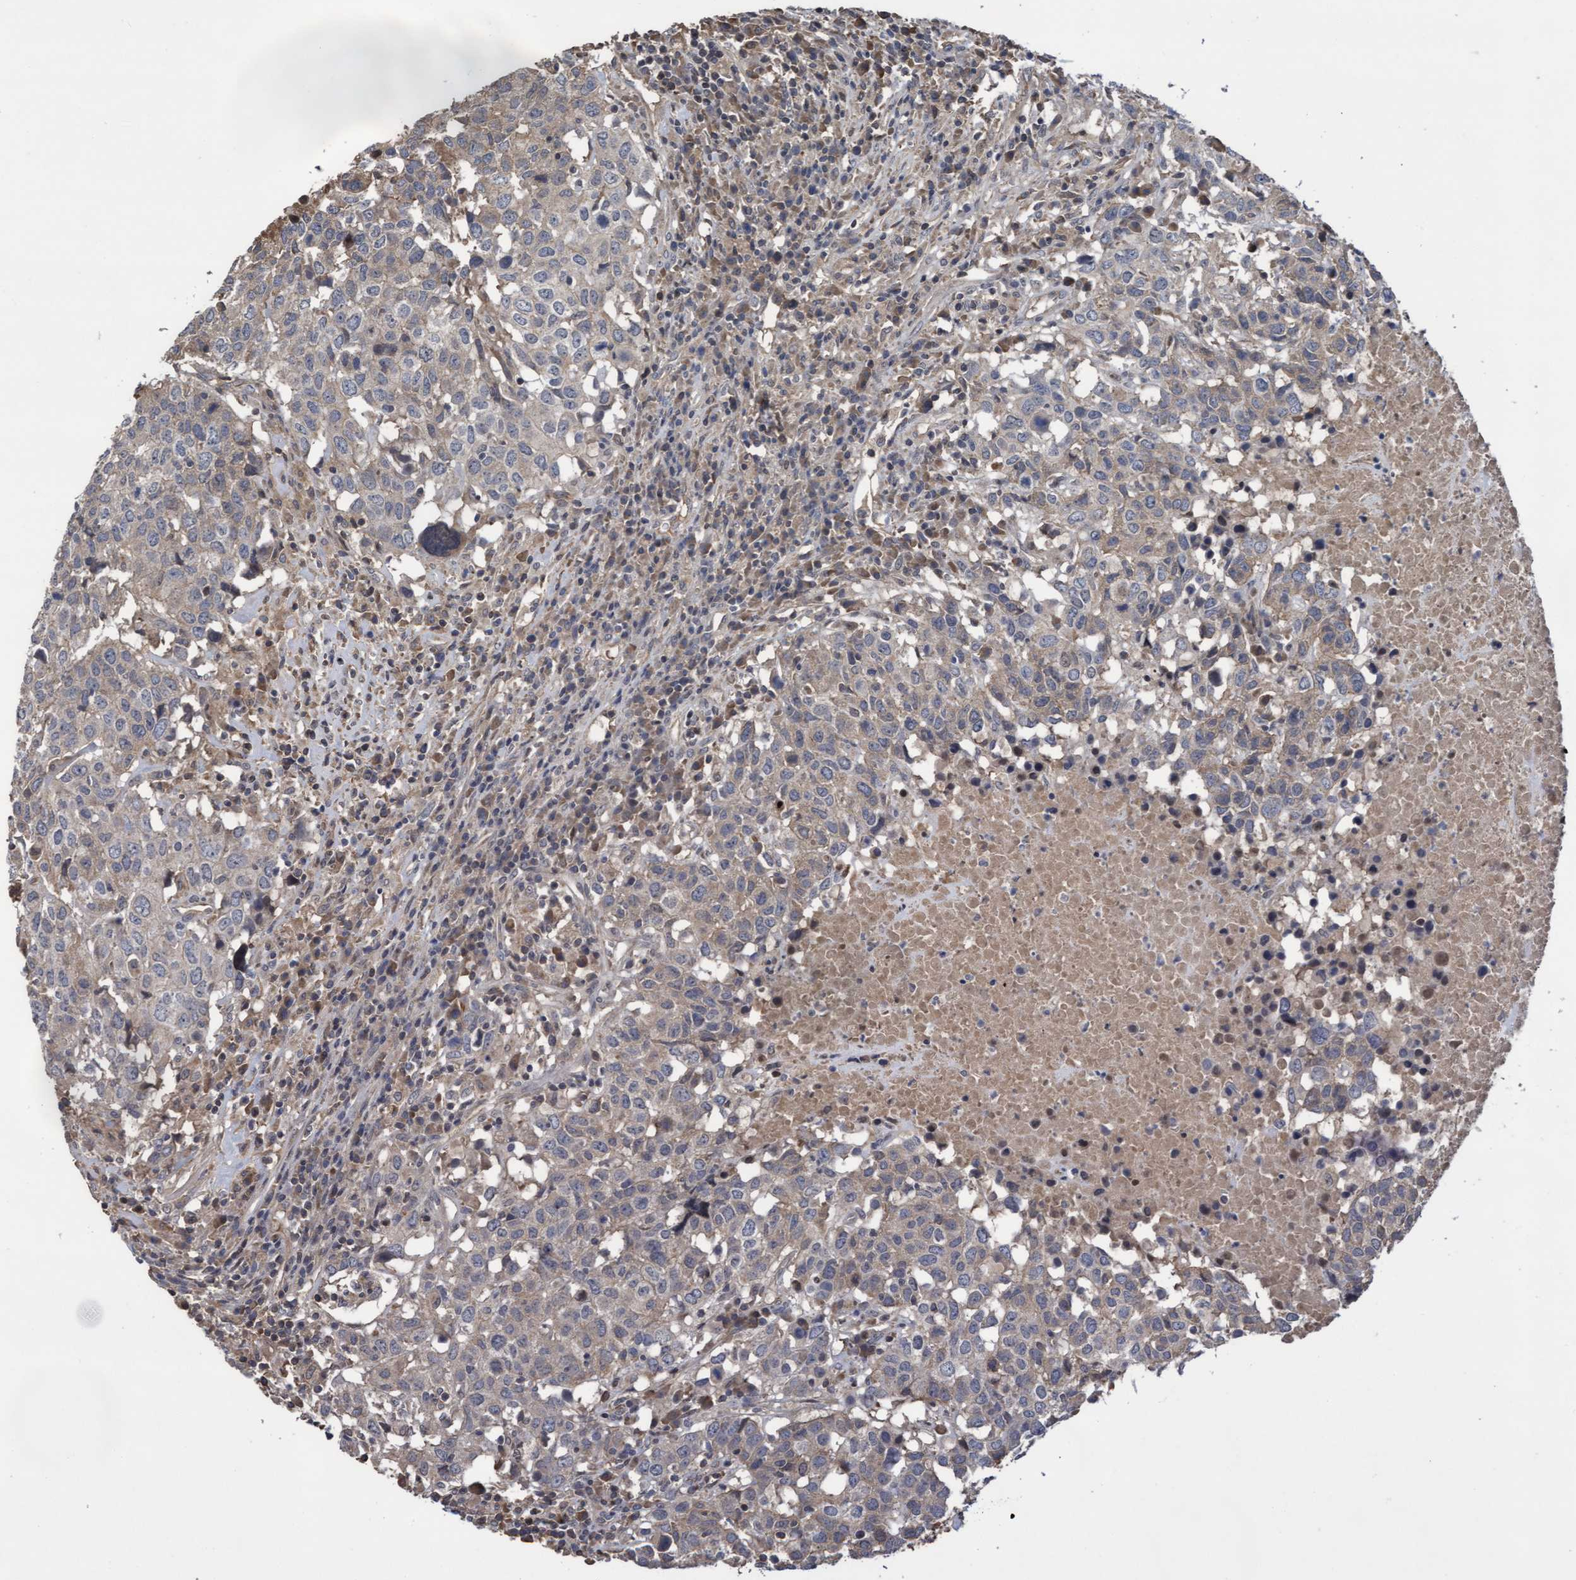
{"staining": {"intensity": "weak", "quantity": "<25%", "location": "cytoplasmic/membranous"}, "tissue": "head and neck cancer", "cell_type": "Tumor cells", "image_type": "cancer", "snomed": [{"axis": "morphology", "description": "Squamous cell carcinoma, NOS"}, {"axis": "topography", "description": "Head-Neck"}], "caption": "High magnification brightfield microscopy of squamous cell carcinoma (head and neck) stained with DAB (3,3'-diaminobenzidine) (brown) and counterstained with hematoxylin (blue): tumor cells show no significant expression. (DAB immunohistochemistry, high magnification).", "gene": "COBL", "patient": {"sex": "male", "age": 66}}